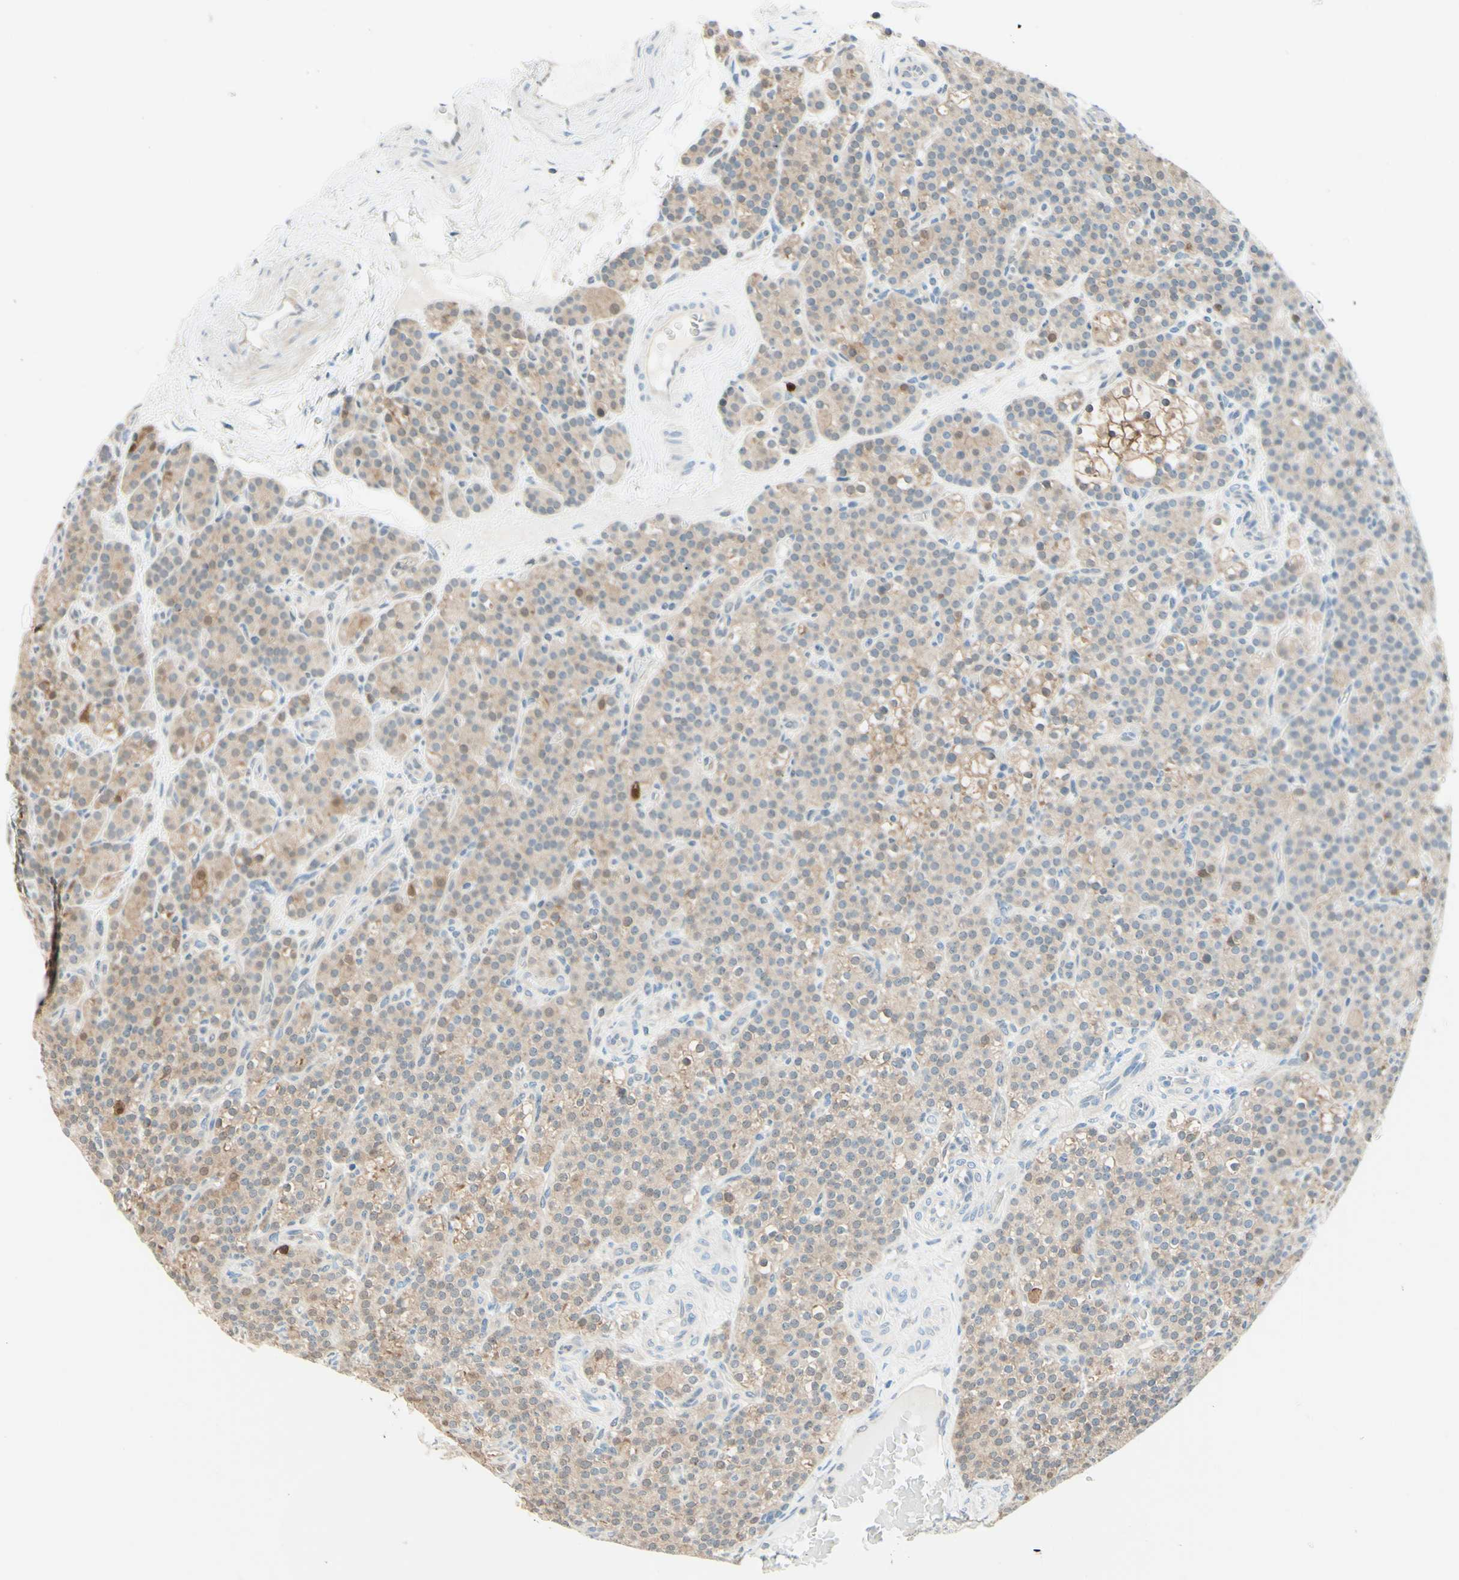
{"staining": {"intensity": "moderate", "quantity": ">75%", "location": "cytoplasmic/membranous"}, "tissue": "parathyroid gland", "cell_type": "Glandular cells", "image_type": "normal", "snomed": [{"axis": "morphology", "description": "Normal tissue, NOS"}, {"axis": "topography", "description": "Parathyroid gland"}], "caption": "Immunohistochemistry (IHC) of benign parathyroid gland shows medium levels of moderate cytoplasmic/membranous positivity in approximately >75% of glandular cells.", "gene": "UPK3B", "patient": {"sex": "female", "age": 57}}